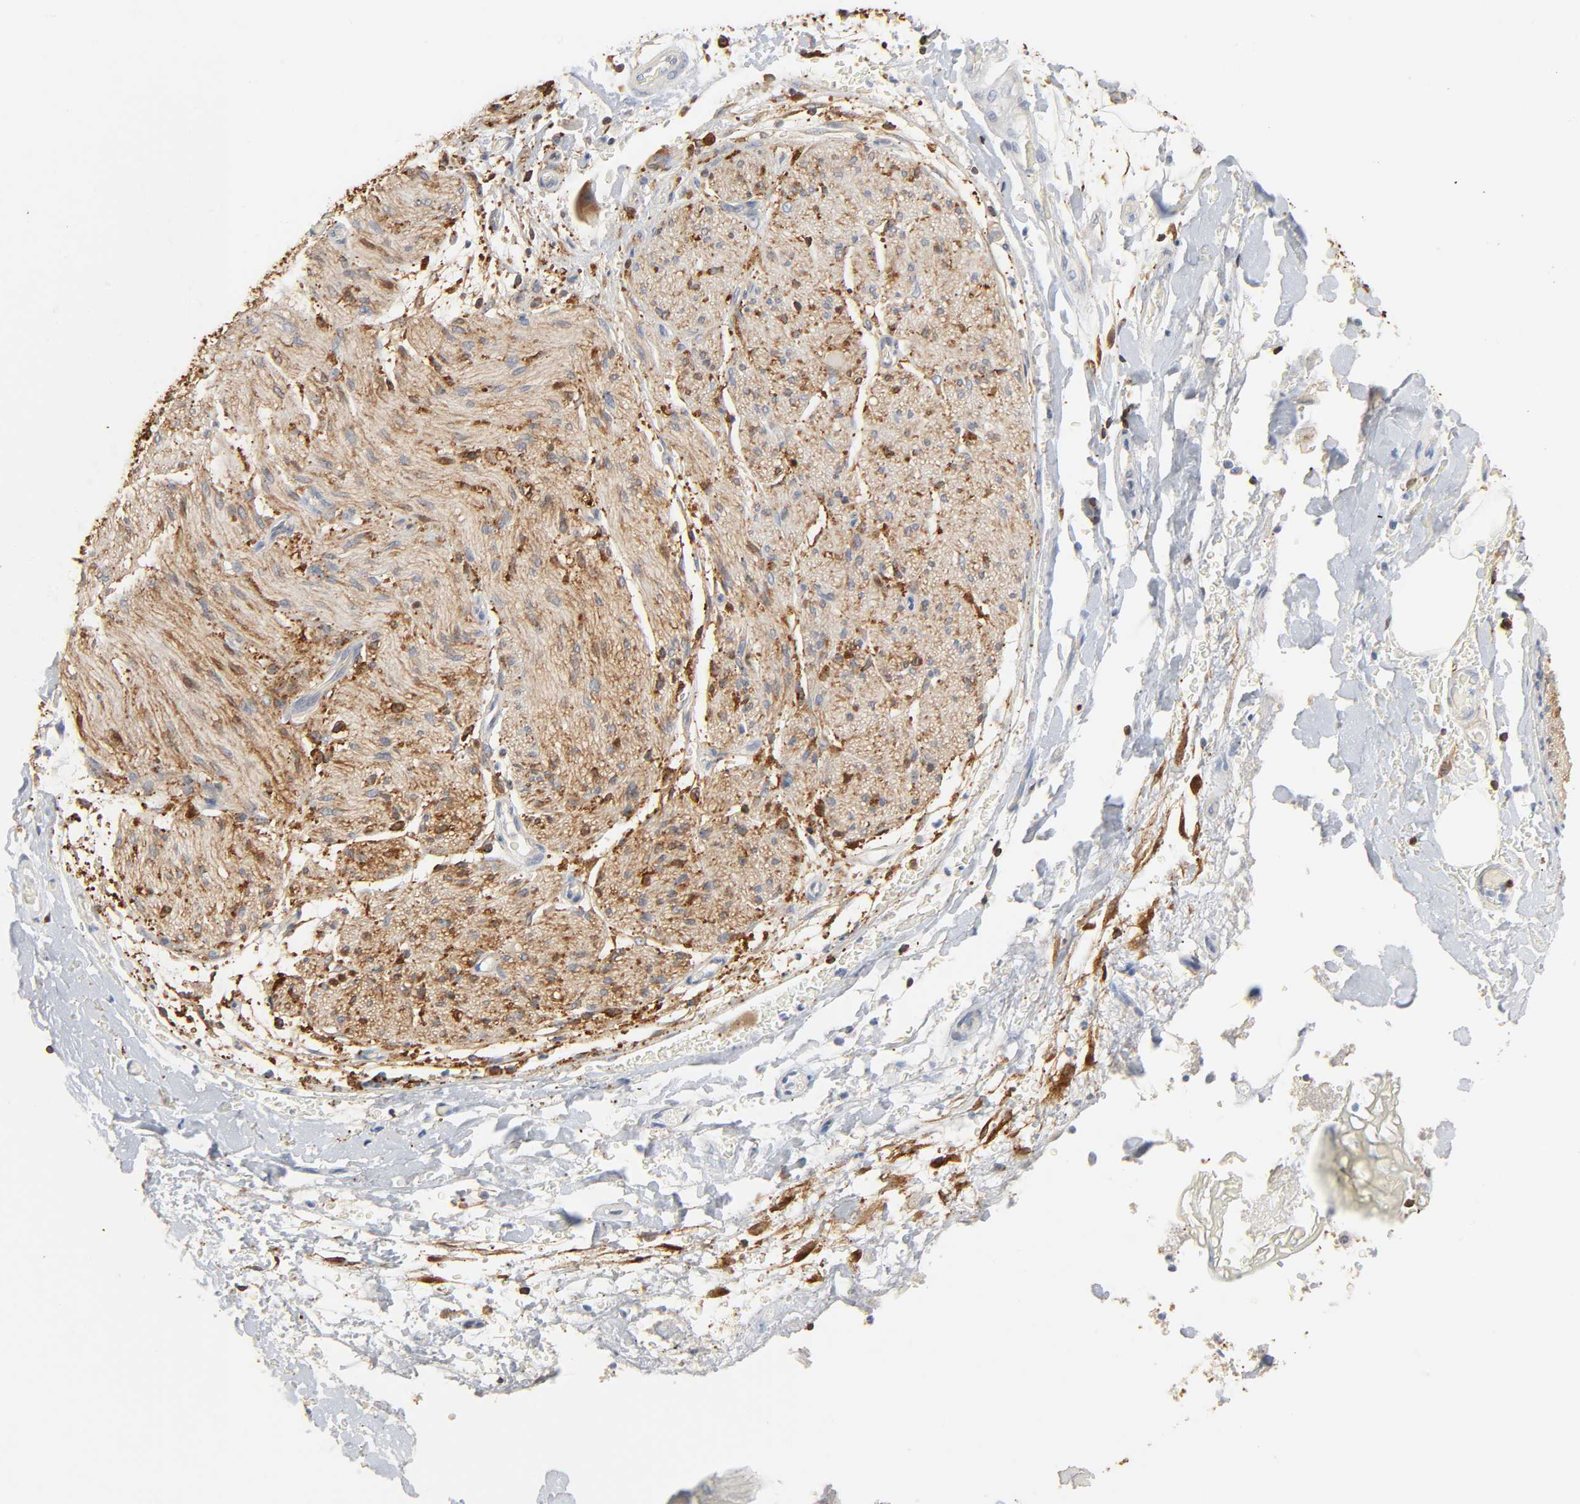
{"staining": {"intensity": "moderate", "quantity": ">75%", "location": "cytoplasmic/membranous"}, "tissue": "adipose tissue", "cell_type": "Adipocytes", "image_type": "normal", "snomed": [{"axis": "morphology", "description": "Normal tissue, NOS"}, {"axis": "morphology", "description": "Cholangiocarcinoma"}, {"axis": "topography", "description": "Liver"}, {"axis": "topography", "description": "Peripheral nerve tissue"}], "caption": "A medium amount of moderate cytoplasmic/membranous expression is present in about >75% of adipocytes in unremarkable adipose tissue.", "gene": "BIN1", "patient": {"sex": "male", "age": 50}}